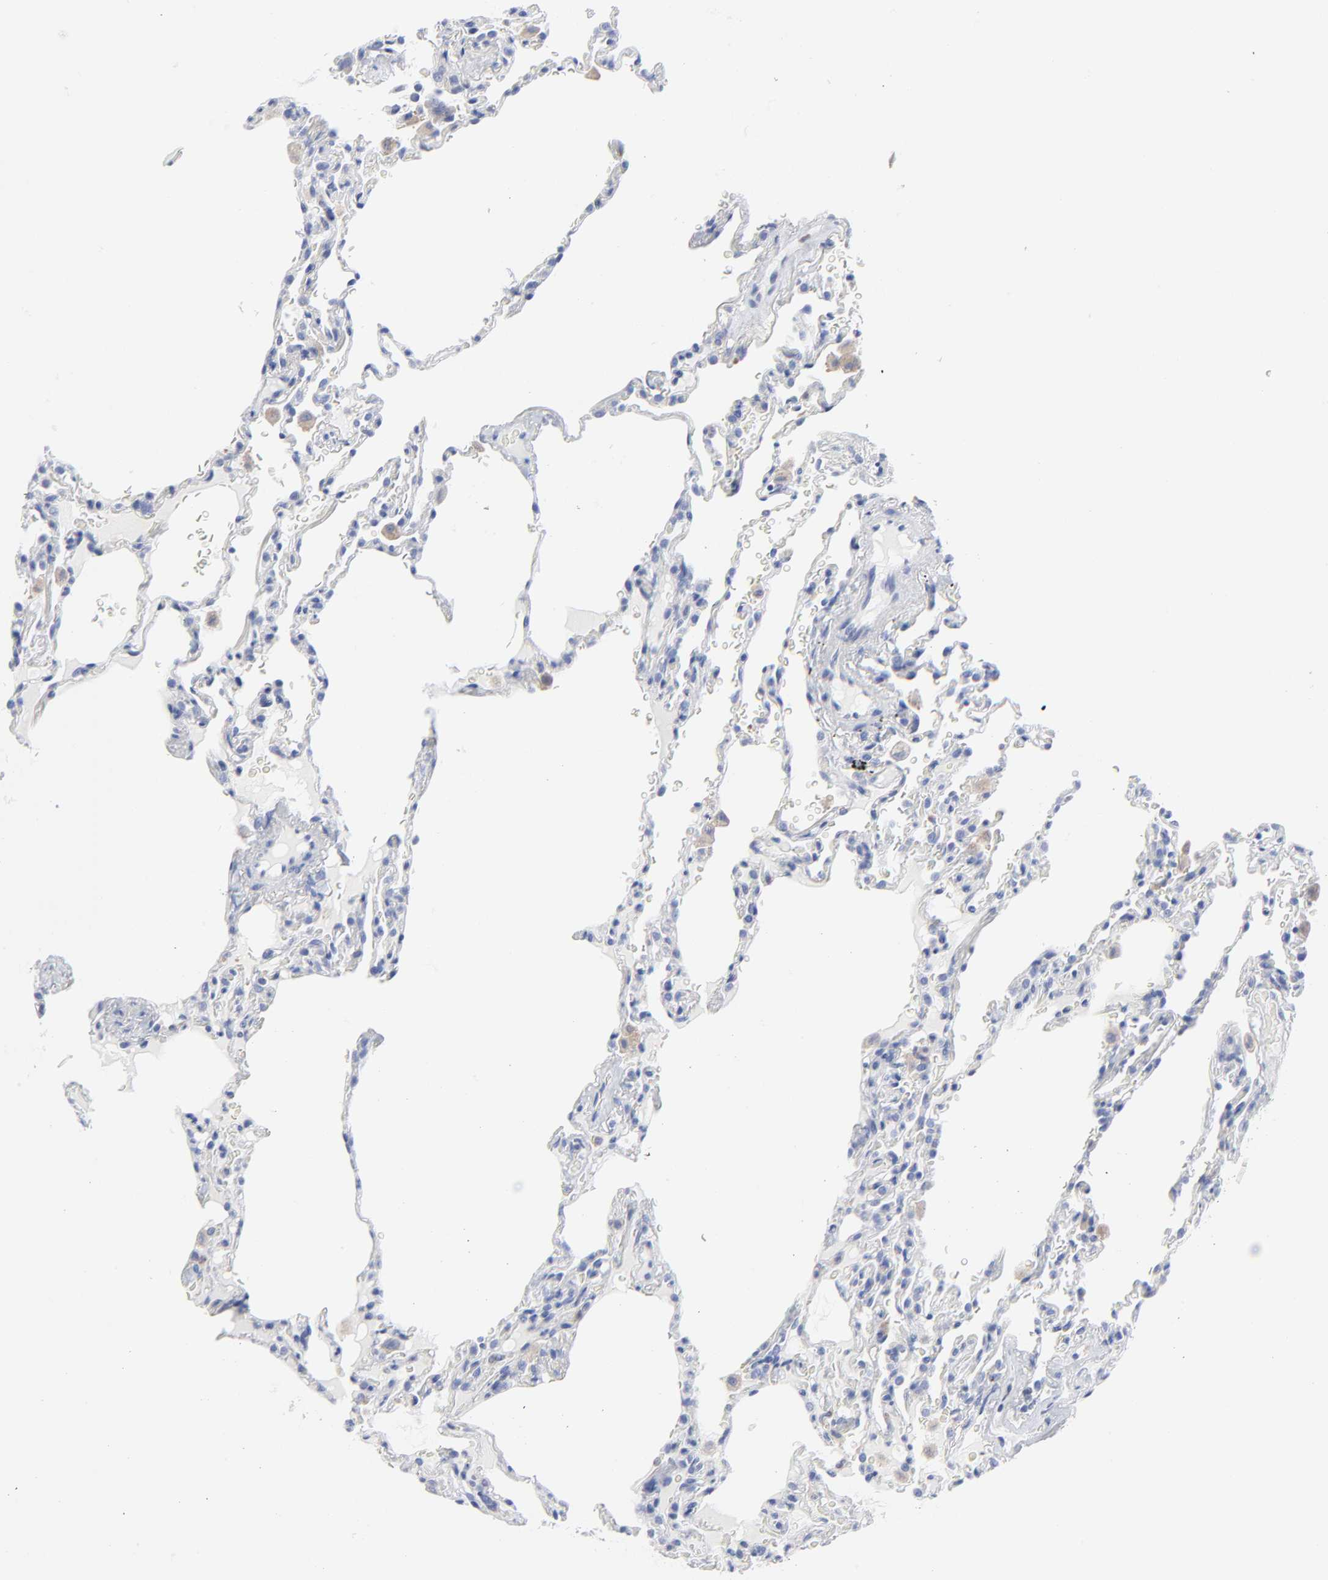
{"staining": {"intensity": "negative", "quantity": "none", "location": "none"}, "tissue": "lung", "cell_type": "Alveolar cells", "image_type": "normal", "snomed": [{"axis": "morphology", "description": "Normal tissue, NOS"}, {"axis": "topography", "description": "Lung"}], "caption": "Immunohistochemistry photomicrograph of unremarkable lung stained for a protein (brown), which displays no positivity in alveolar cells.", "gene": "STAT2", "patient": {"sex": "male", "age": 59}}